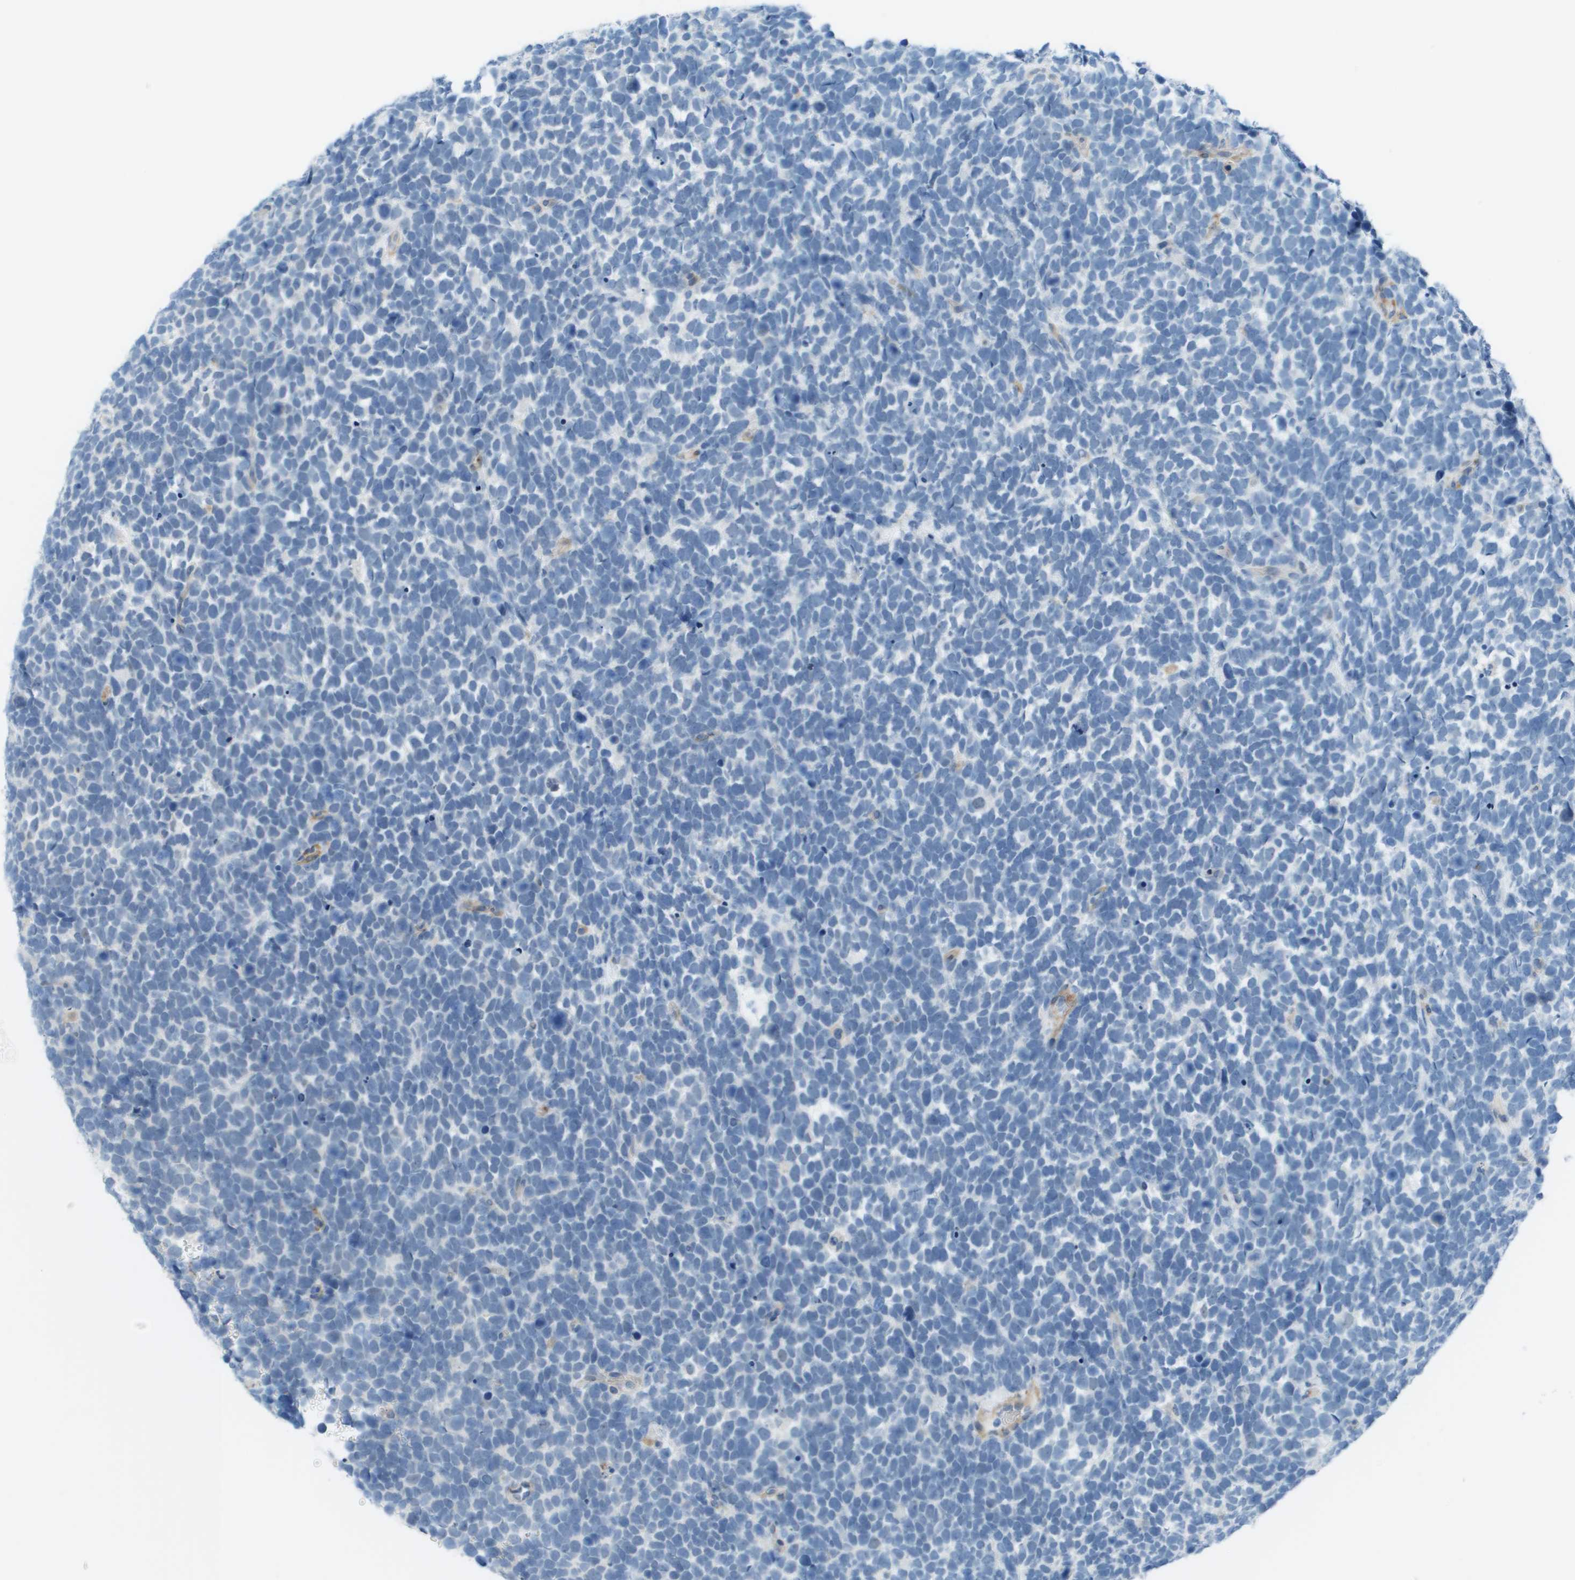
{"staining": {"intensity": "negative", "quantity": "none", "location": "none"}, "tissue": "urothelial cancer", "cell_type": "Tumor cells", "image_type": "cancer", "snomed": [{"axis": "morphology", "description": "Urothelial carcinoma, High grade"}, {"axis": "topography", "description": "Urinary bladder"}], "caption": "Tumor cells are negative for brown protein staining in urothelial cancer. (DAB (3,3'-diaminobenzidine) immunohistochemistry (IHC) with hematoxylin counter stain).", "gene": "ZBTB43", "patient": {"sex": "female", "age": 82}}